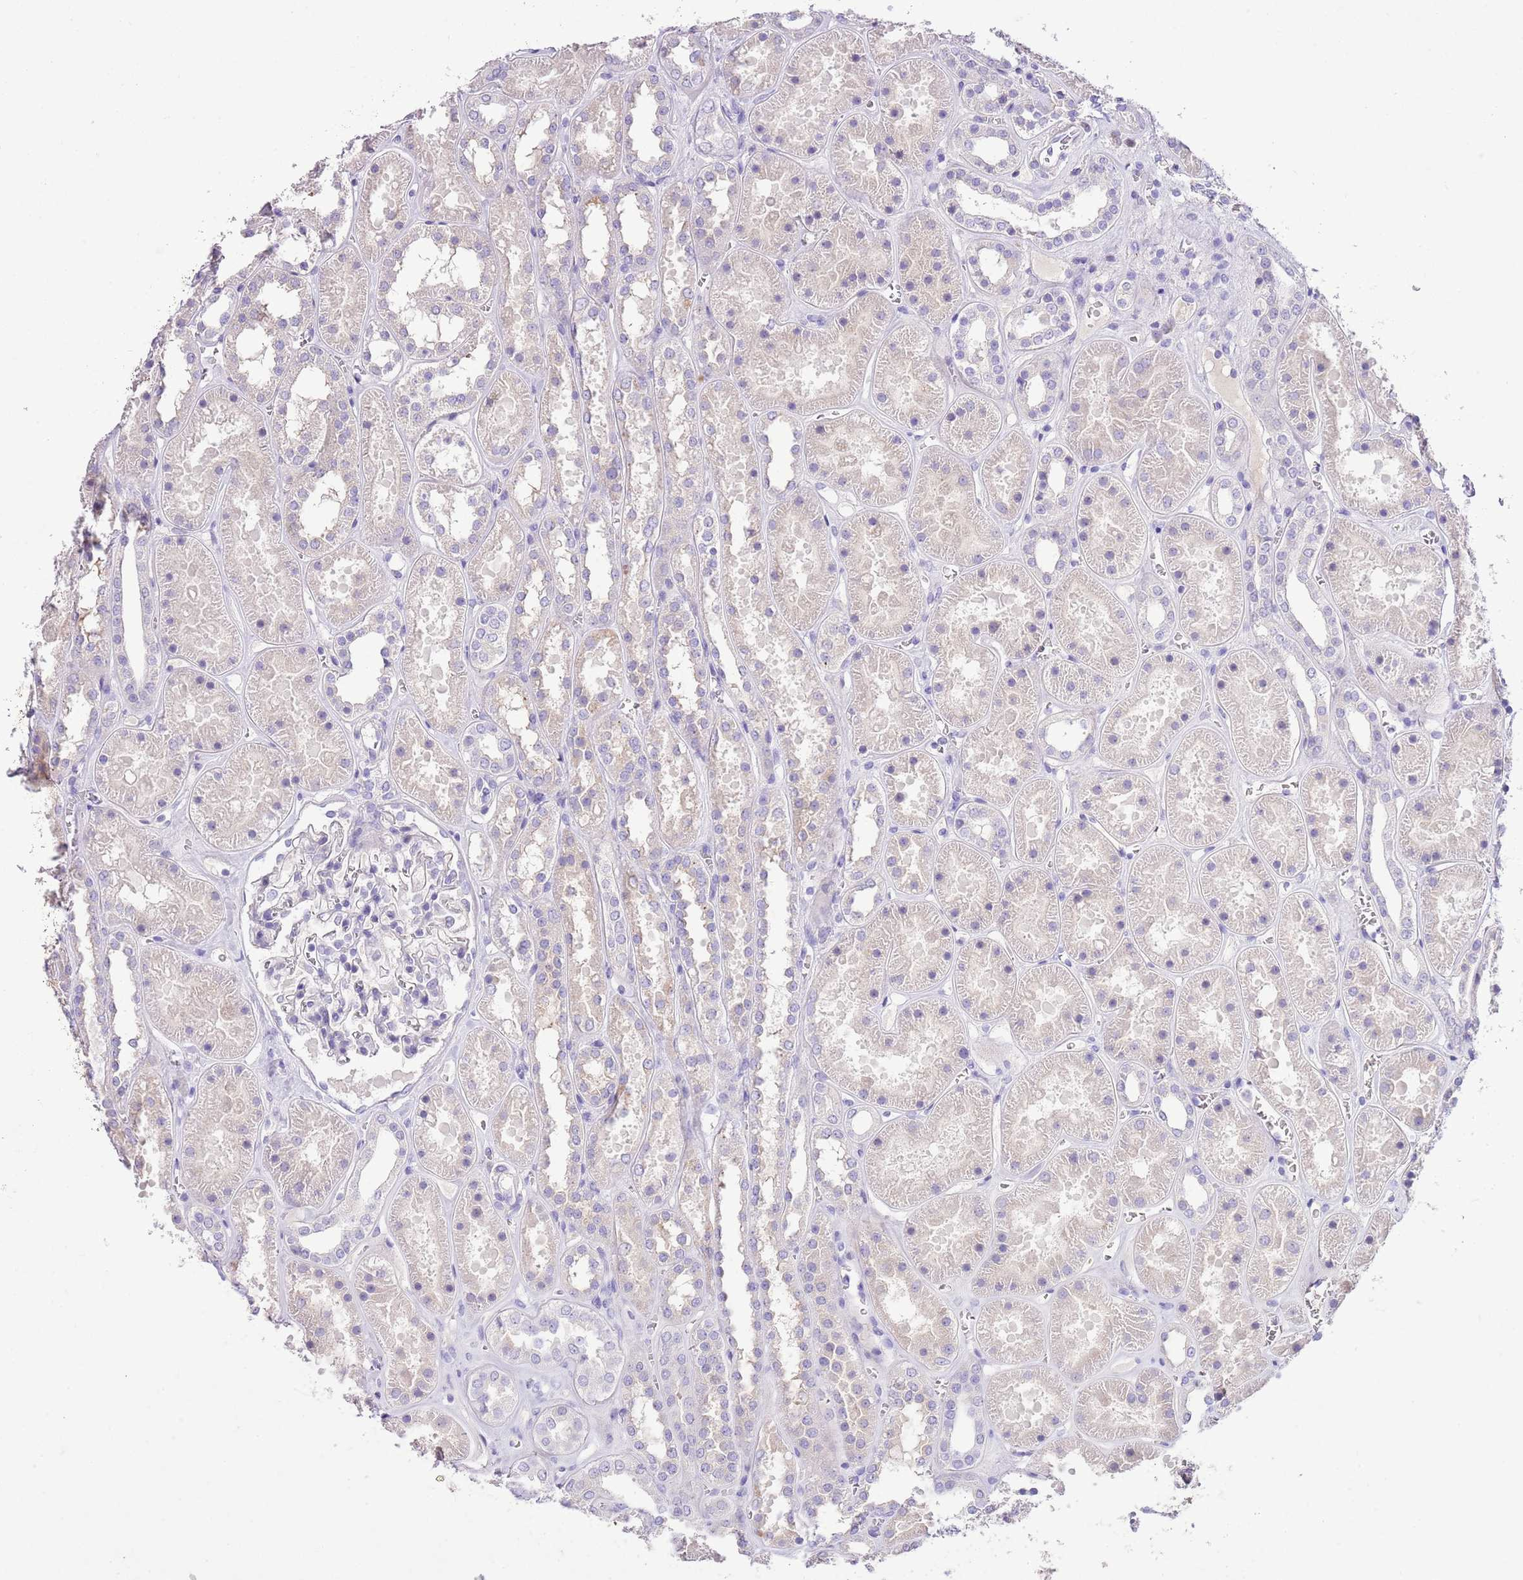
{"staining": {"intensity": "negative", "quantity": "none", "location": "none"}, "tissue": "kidney", "cell_type": "Cells in glomeruli", "image_type": "normal", "snomed": [{"axis": "morphology", "description": "Normal tissue, NOS"}, {"axis": "topography", "description": "Kidney"}], "caption": "High magnification brightfield microscopy of unremarkable kidney stained with DAB (3,3'-diaminobenzidine) (brown) and counterstained with hematoxylin (blue): cells in glomeruli show no significant staining. (DAB (3,3'-diaminobenzidine) immunohistochemistry visualized using brightfield microscopy, high magnification).", "gene": "CLEC2A", "patient": {"sex": "female", "age": 41}}